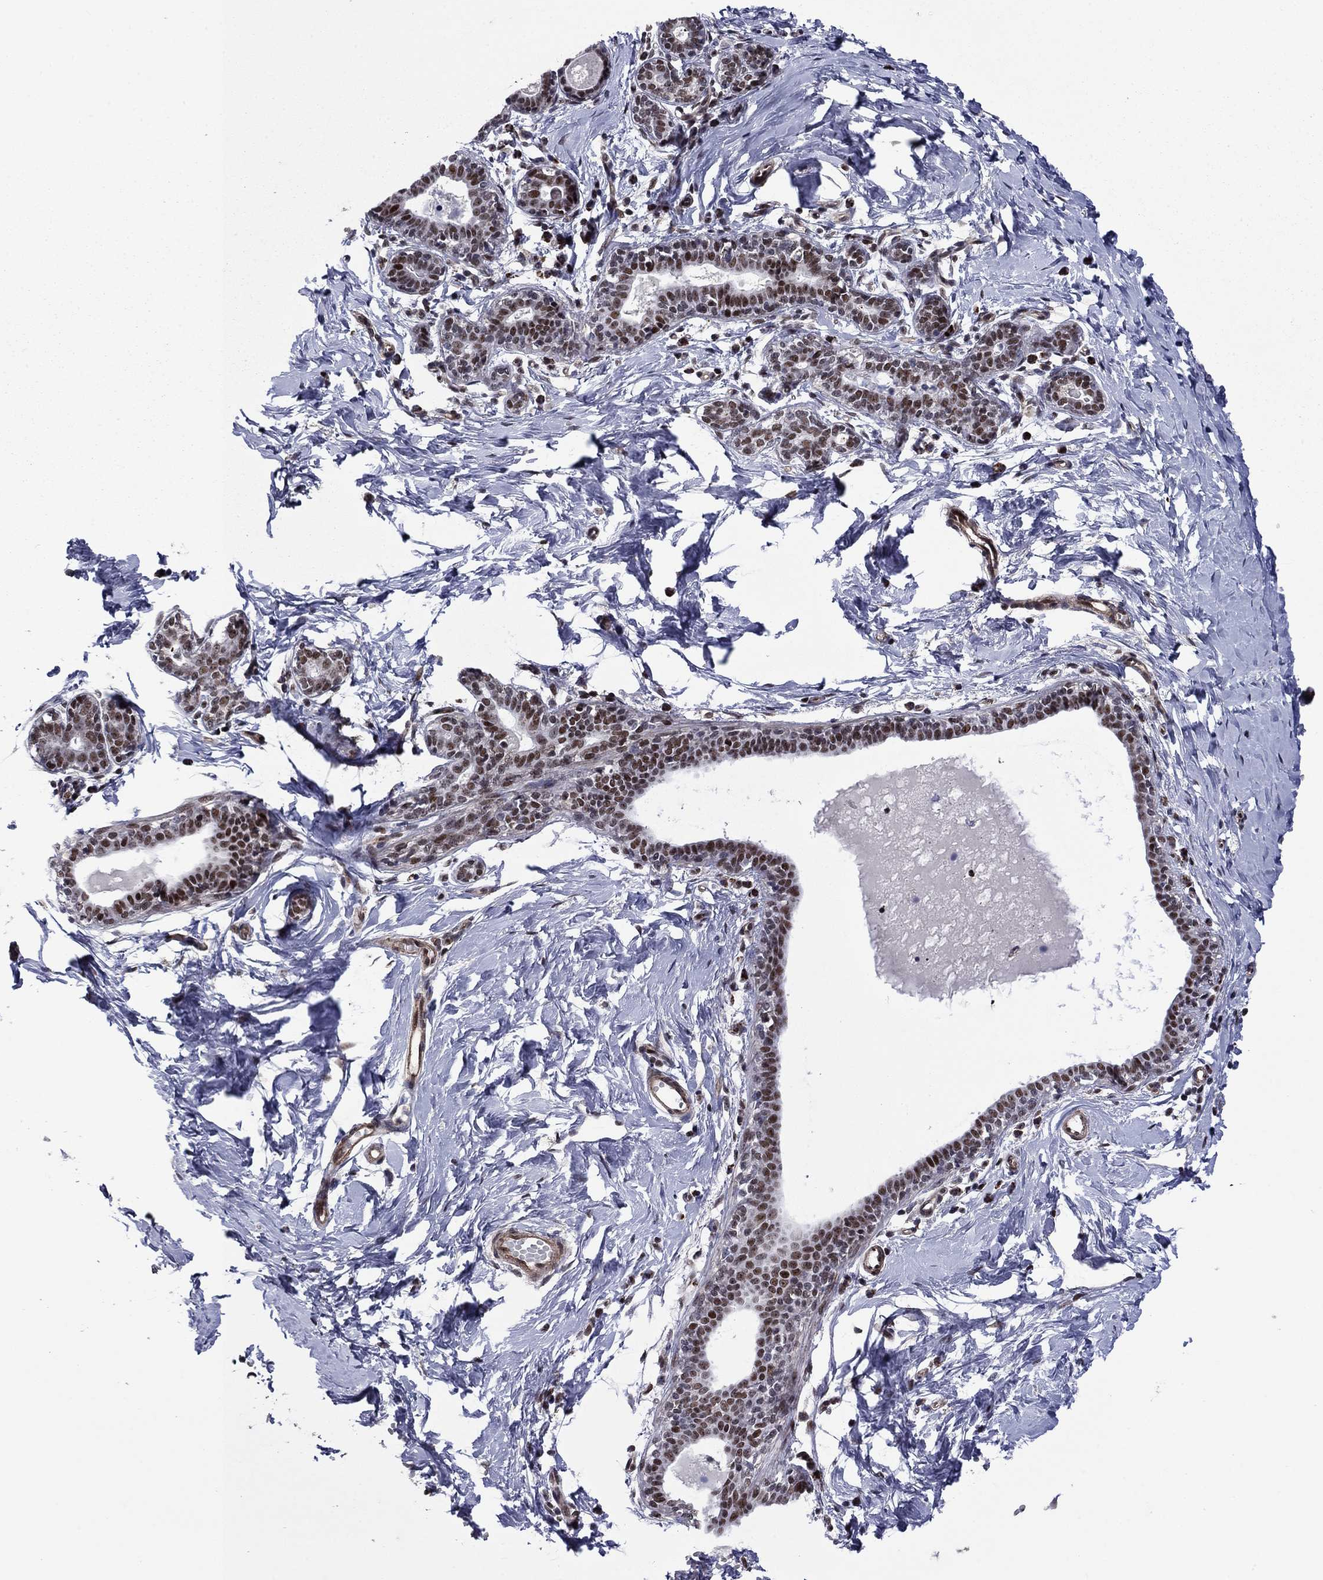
{"staining": {"intensity": "negative", "quantity": "none", "location": "none"}, "tissue": "breast", "cell_type": "Adipocytes", "image_type": "normal", "snomed": [{"axis": "morphology", "description": "Normal tissue, NOS"}, {"axis": "topography", "description": "Breast"}], "caption": "Immunohistochemistry photomicrograph of normal breast: breast stained with DAB (3,3'-diaminobenzidine) displays no significant protein staining in adipocytes.", "gene": "SURF2", "patient": {"sex": "female", "age": 37}}